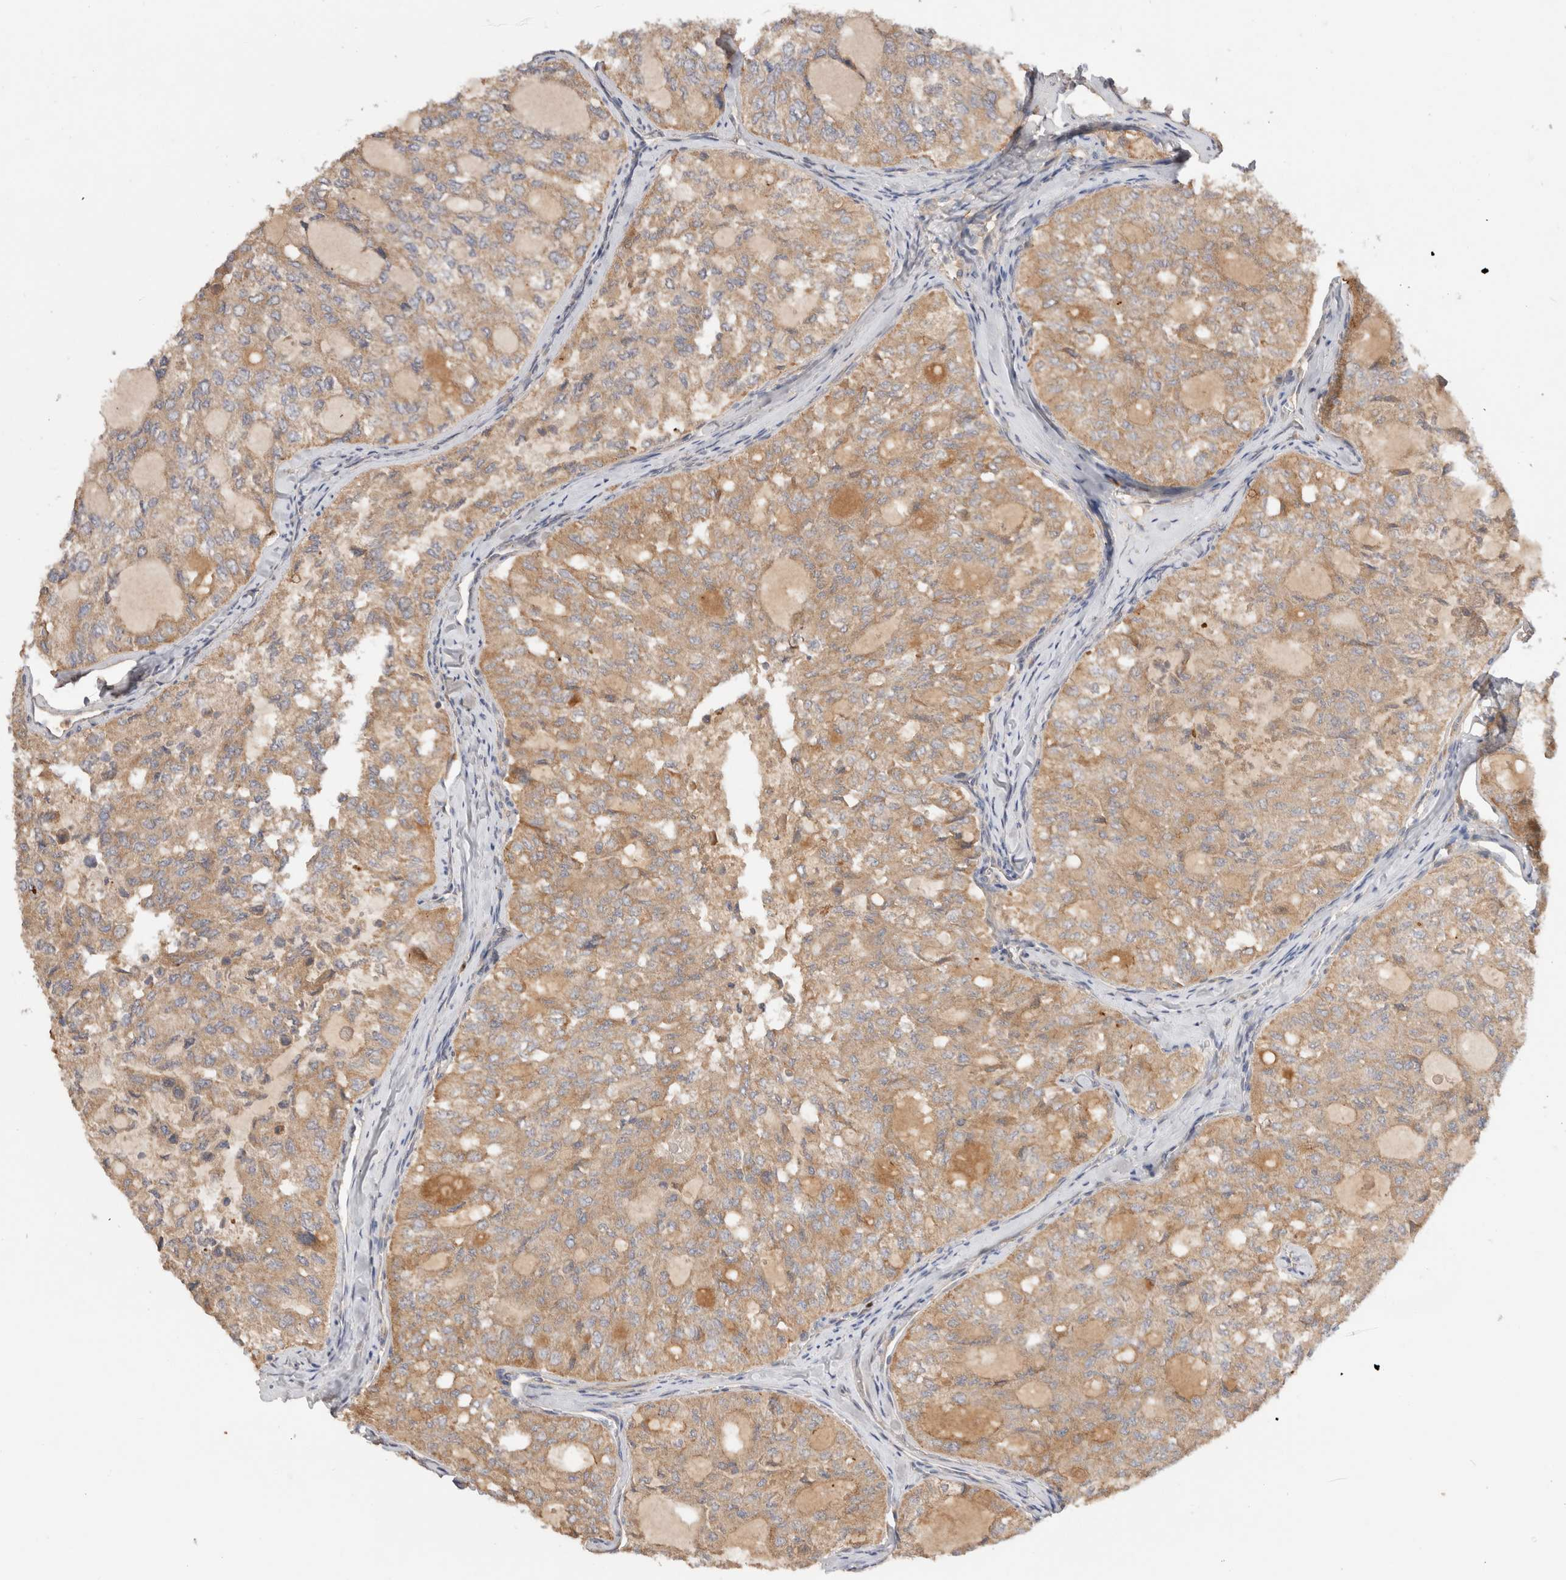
{"staining": {"intensity": "weak", "quantity": ">75%", "location": "cytoplasmic/membranous"}, "tissue": "thyroid cancer", "cell_type": "Tumor cells", "image_type": "cancer", "snomed": [{"axis": "morphology", "description": "Follicular adenoma carcinoma, NOS"}, {"axis": "topography", "description": "Thyroid gland"}], "caption": "Thyroid follicular adenoma carcinoma was stained to show a protein in brown. There is low levels of weak cytoplasmic/membranous expression in about >75% of tumor cells. The protein is stained brown, and the nuclei are stained in blue (DAB (3,3'-diaminobenzidine) IHC with brightfield microscopy, high magnification).", "gene": "SGK3", "patient": {"sex": "male", "age": 75}}